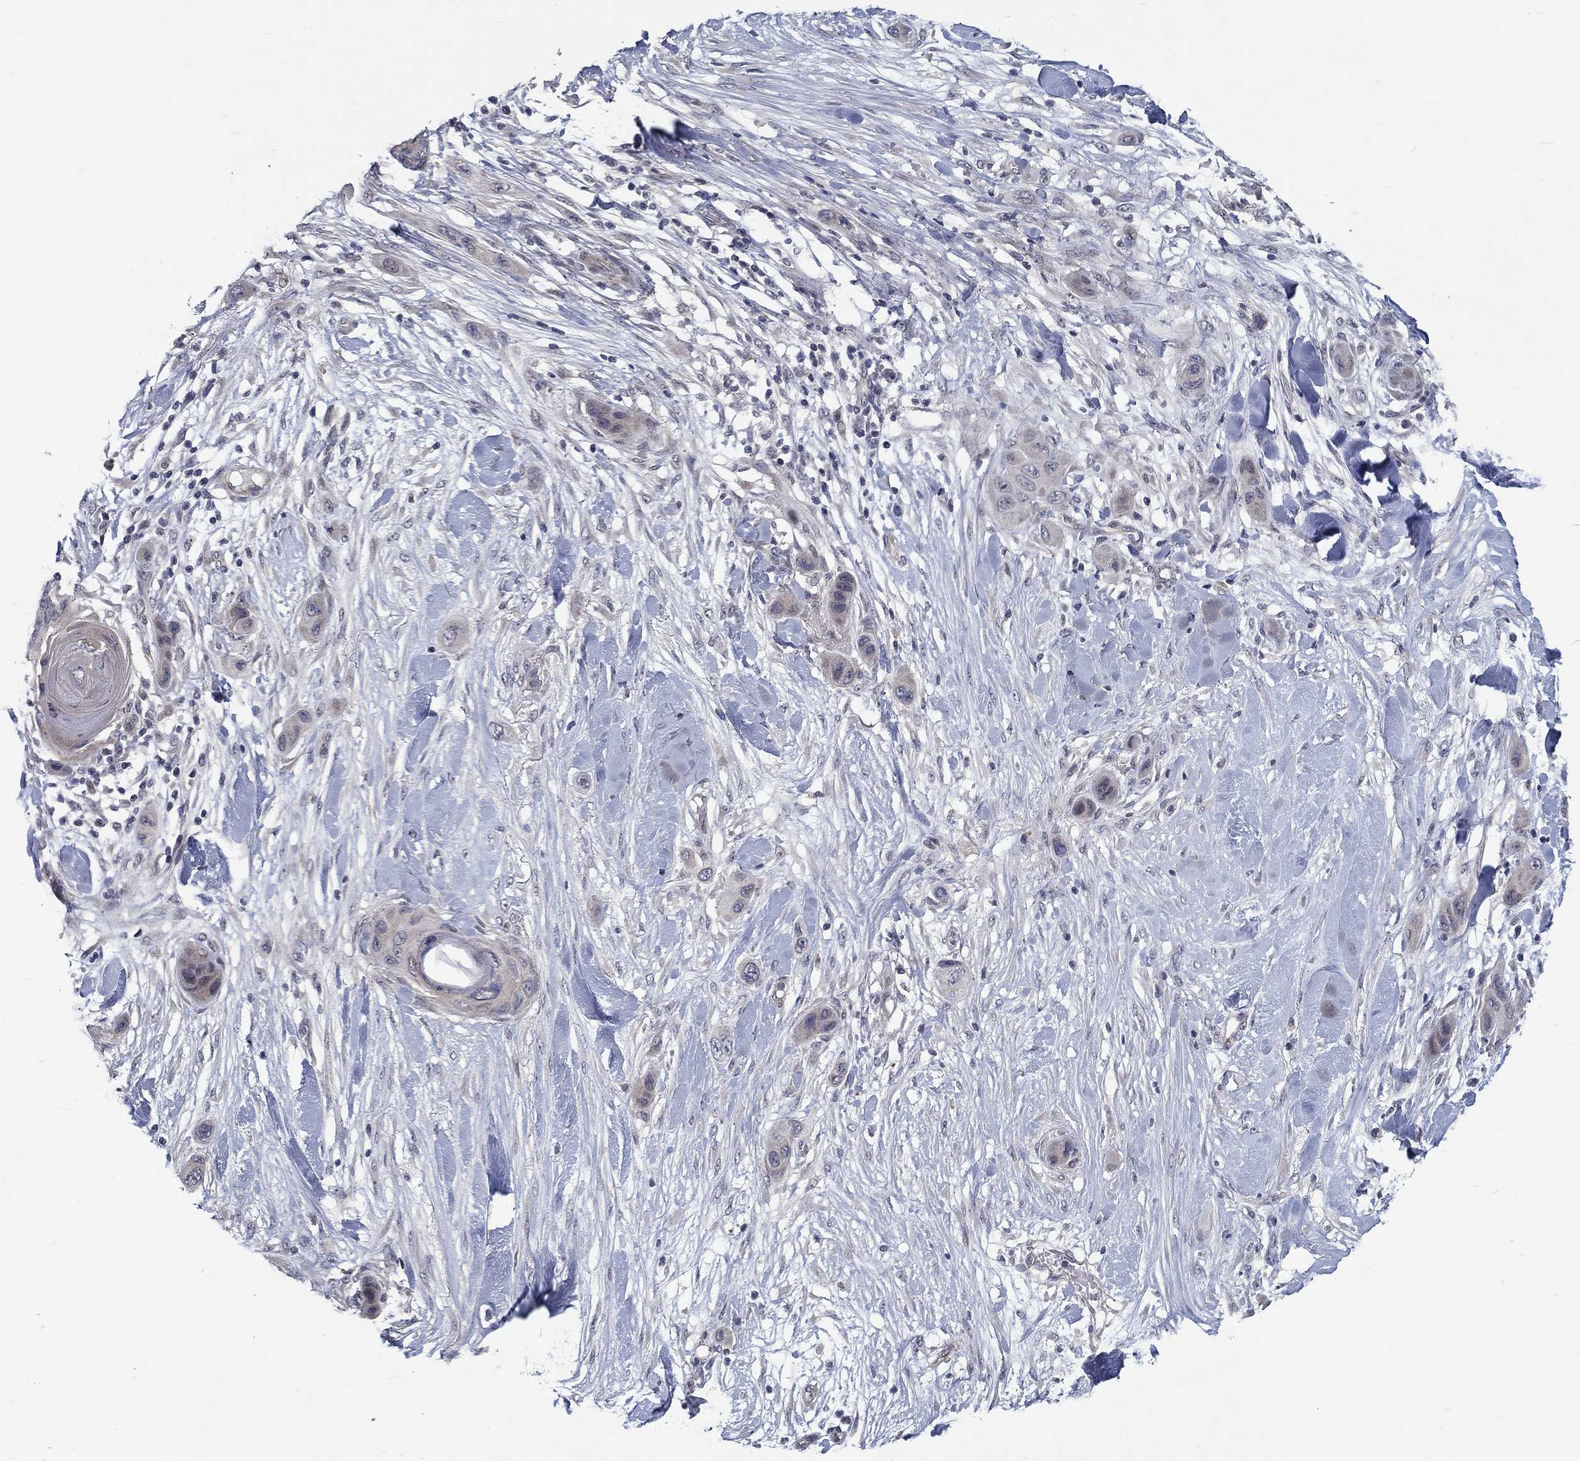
{"staining": {"intensity": "negative", "quantity": "none", "location": "none"}, "tissue": "skin cancer", "cell_type": "Tumor cells", "image_type": "cancer", "snomed": [{"axis": "morphology", "description": "Squamous cell carcinoma, NOS"}, {"axis": "topography", "description": "Skin"}], "caption": "Immunohistochemical staining of human skin cancer reveals no significant expression in tumor cells. The staining is performed using DAB brown chromogen with nuclei counter-stained in using hematoxylin.", "gene": "FAM3B", "patient": {"sex": "male", "age": 79}}